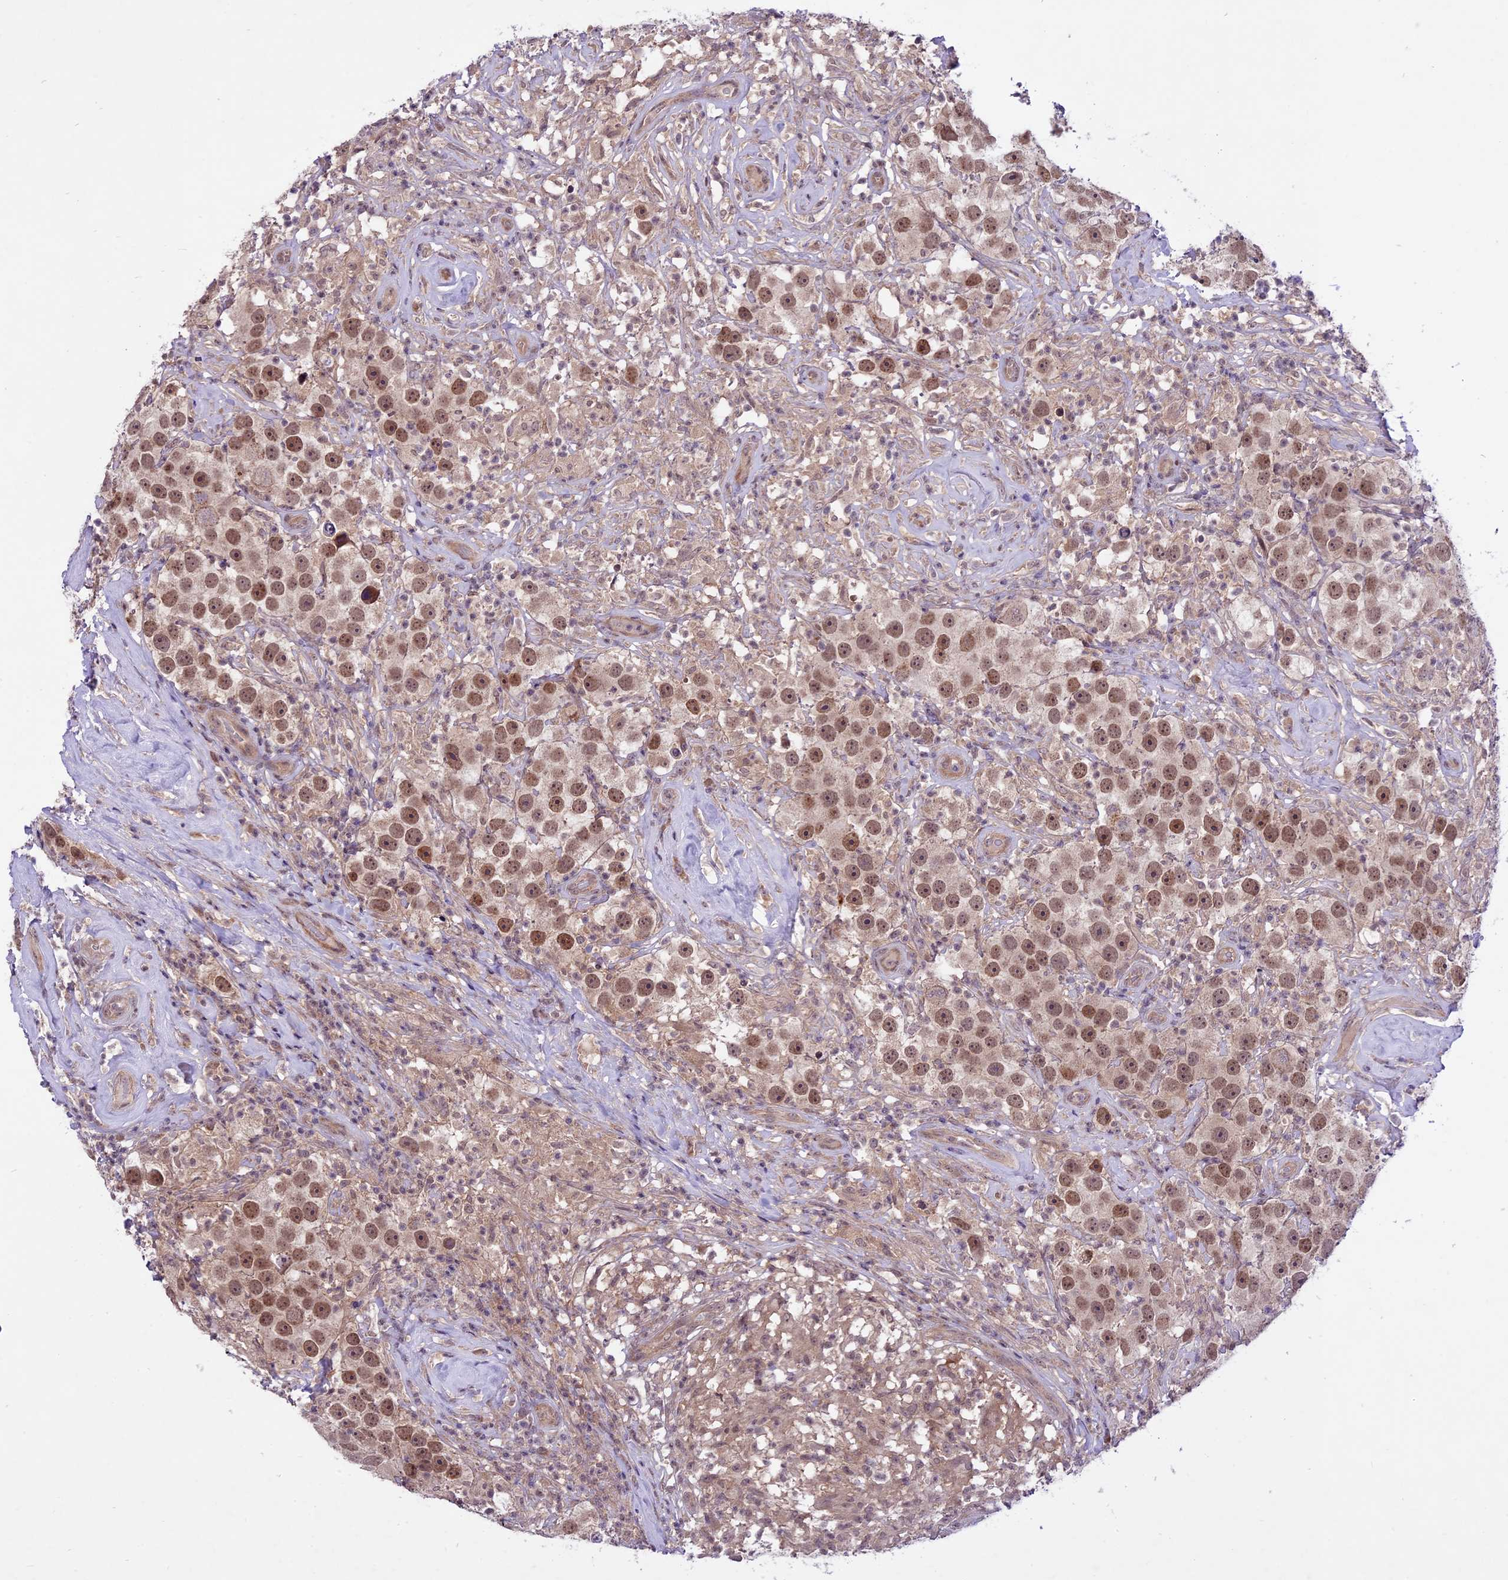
{"staining": {"intensity": "moderate", "quantity": ">75%", "location": "nuclear"}, "tissue": "testis cancer", "cell_type": "Tumor cells", "image_type": "cancer", "snomed": [{"axis": "morphology", "description": "Seminoma, NOS"}, {"axis": "topography", "description": "Testis"}], "caption": "Immunohistochemistry (IHC) of testis cancer (seminoma) displays medium levels of moderate nuclear staining in about >75% of tumor cells.", "gene": "SPRED1", "patient": {"sex": "male", "age": 49}}